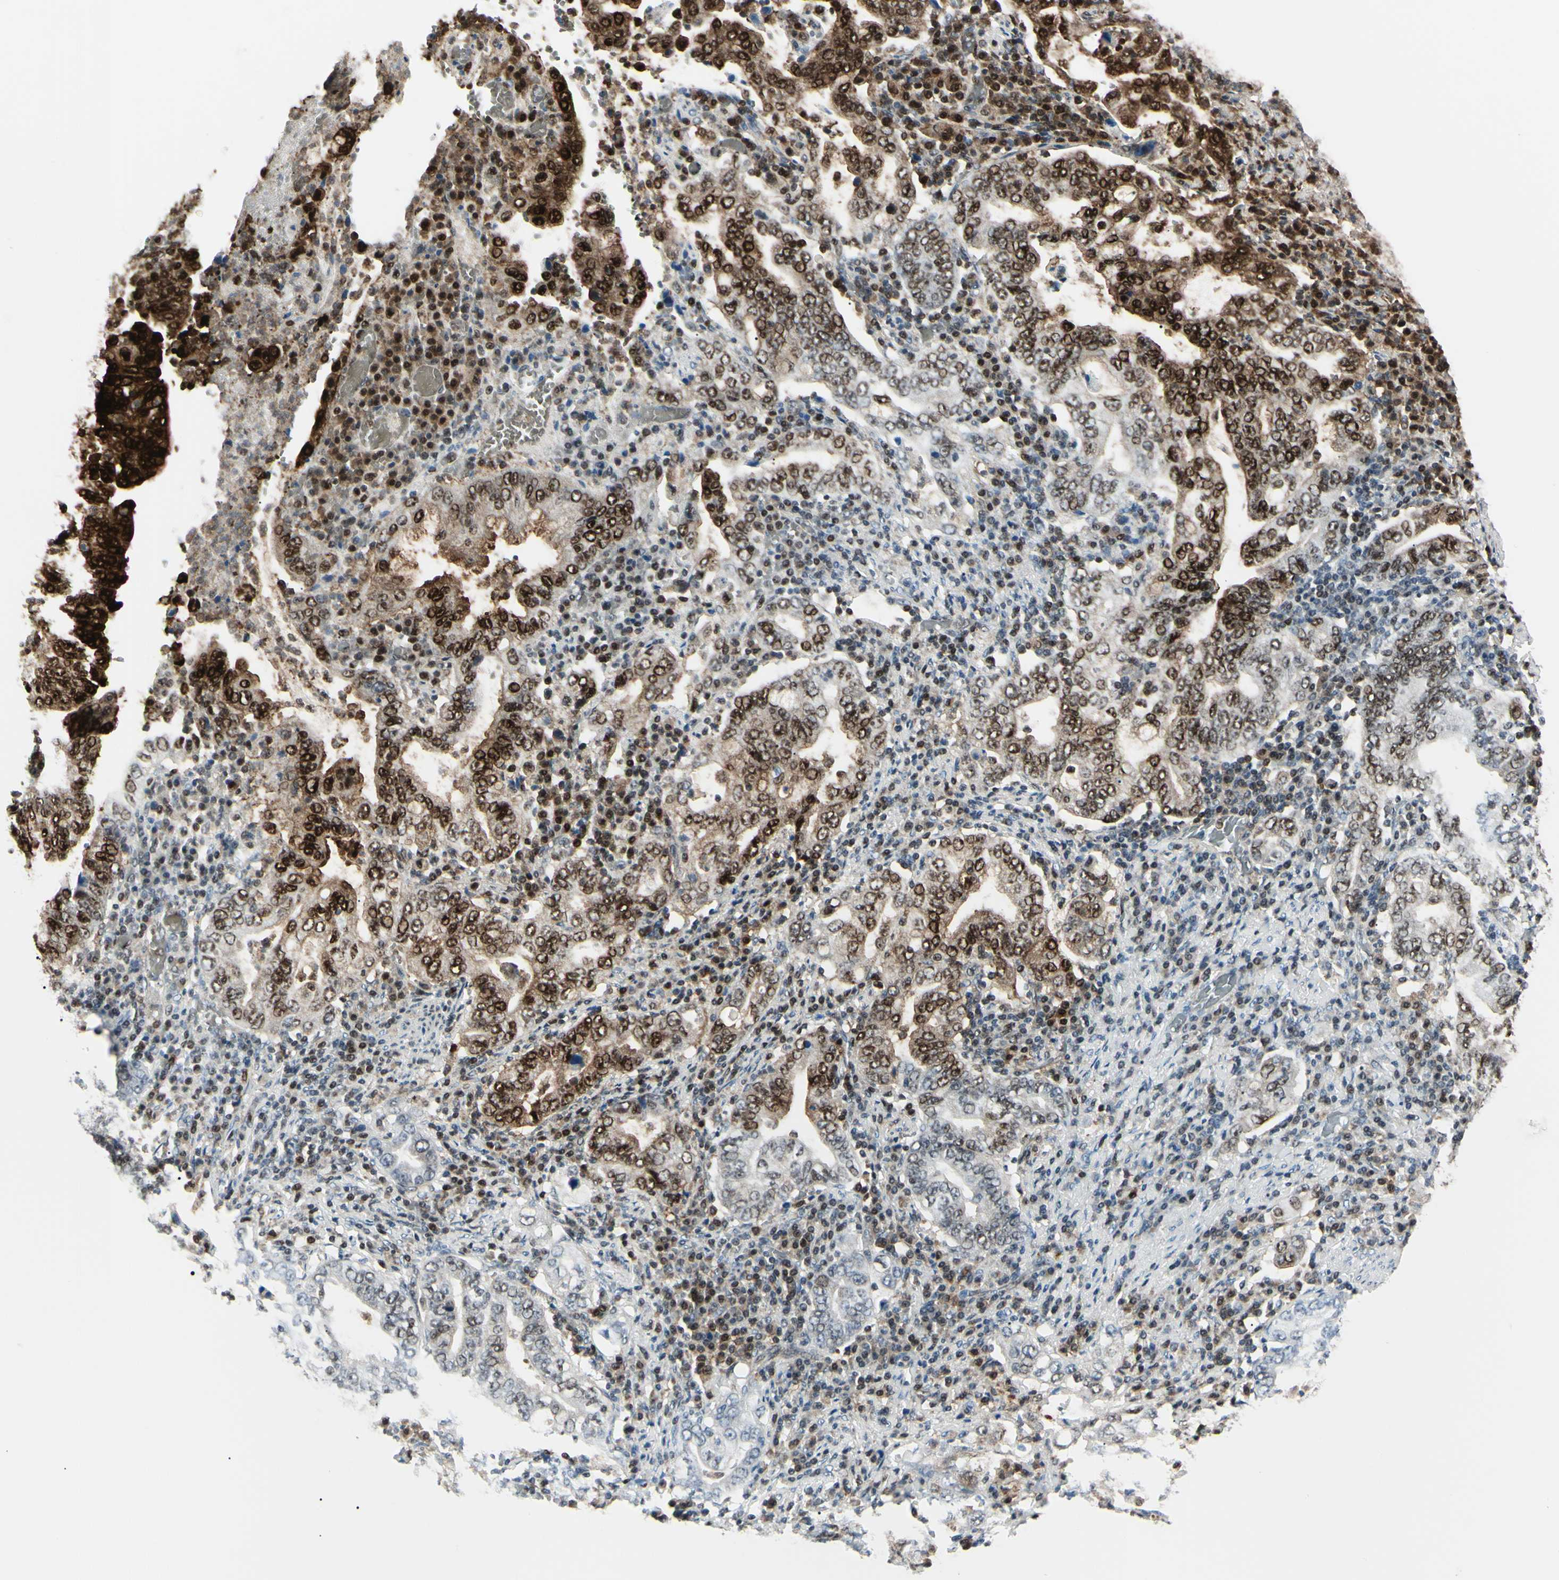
{"staining": {"intensity": "strong", "quantity": "25%-75%", "location": "cytoplasmic/membranous,nuclear"}, "tissue": "stomach cancer", "cell_type": "Tumor cells", "image_type": "cancer", "snomed": [{"axis": "morphology", "description": "Normal tissue, NOS"}, {"axis": "morphology", "description": "Adenocarcinoma, NOS"}, {"axis": "topography", "description": "Esophagus"}, {"axis": "topography", "description": "Stomach, upper"}, {"axis": "topography", "description": "Peripheral nerve tissue"}], "caption": "This histopathology image exhibits IHC staining of human stomach cancer, with high strong cytoplasmic/membranous and nuclear staining in about 25%-75% of tumor cells.", "gene": "PGK1", "patient": {"sex": "male", "age": 62}}